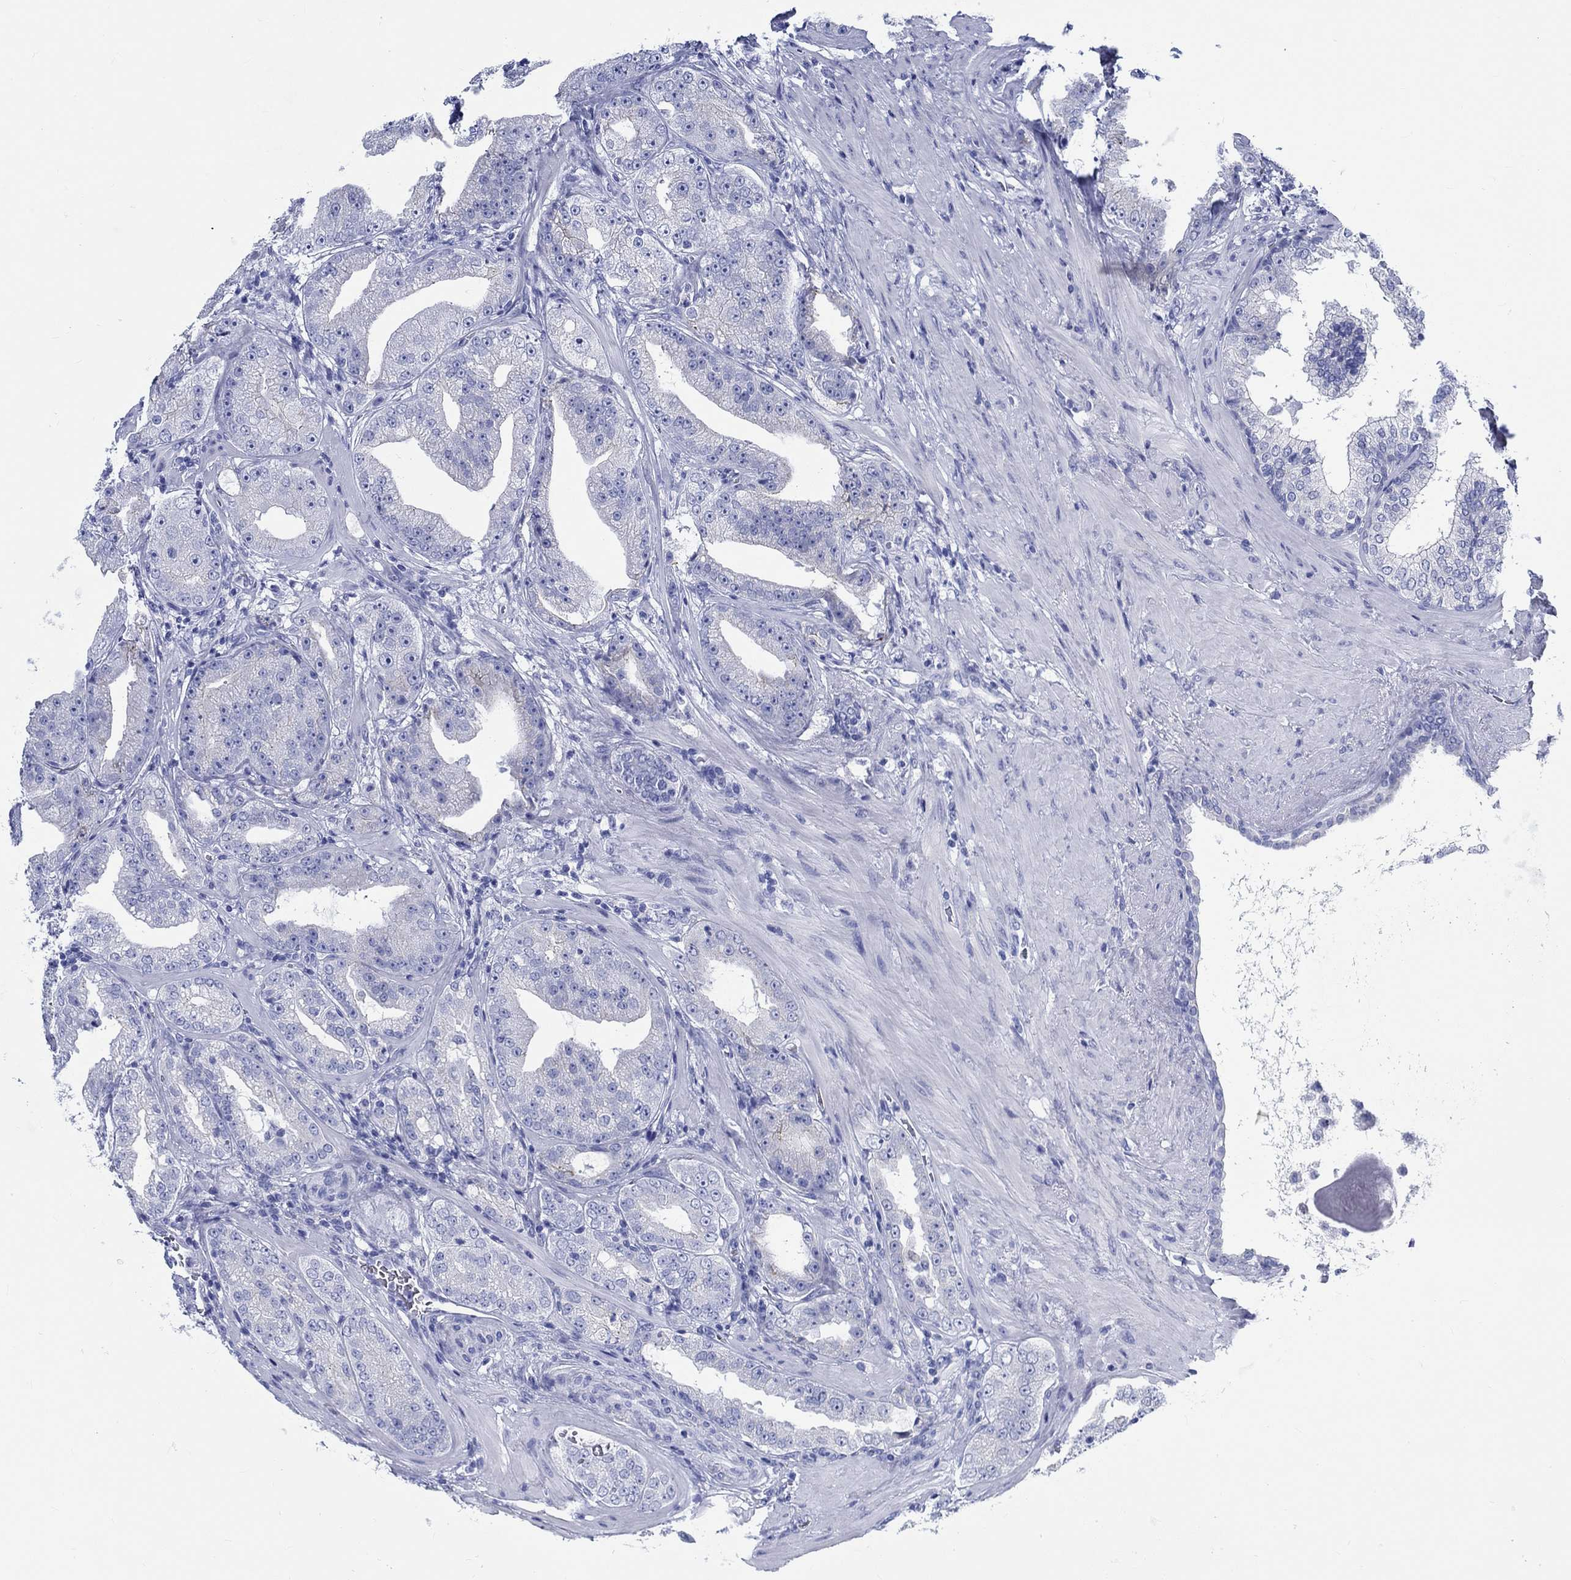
{"staining": {"intensity": "negative", "quantity": "none", "location": "none"}, "tissue": "prostate cancer", "cell_type": "Tumor cells", "image_type": "cancer", "snomed": [{"axis": "morphology", "description": "Adenocarcinoma, Low grade"}, {"axis": "topography", "description": "Prostate"}], "caption": "This is an immunohistochemistry photomicrograph of human prostate low-grade adenocarcinoma. There is no positivity in tumor cells.", "gene": "RD3L", "patient": {"sex": "male", "age": 62}}